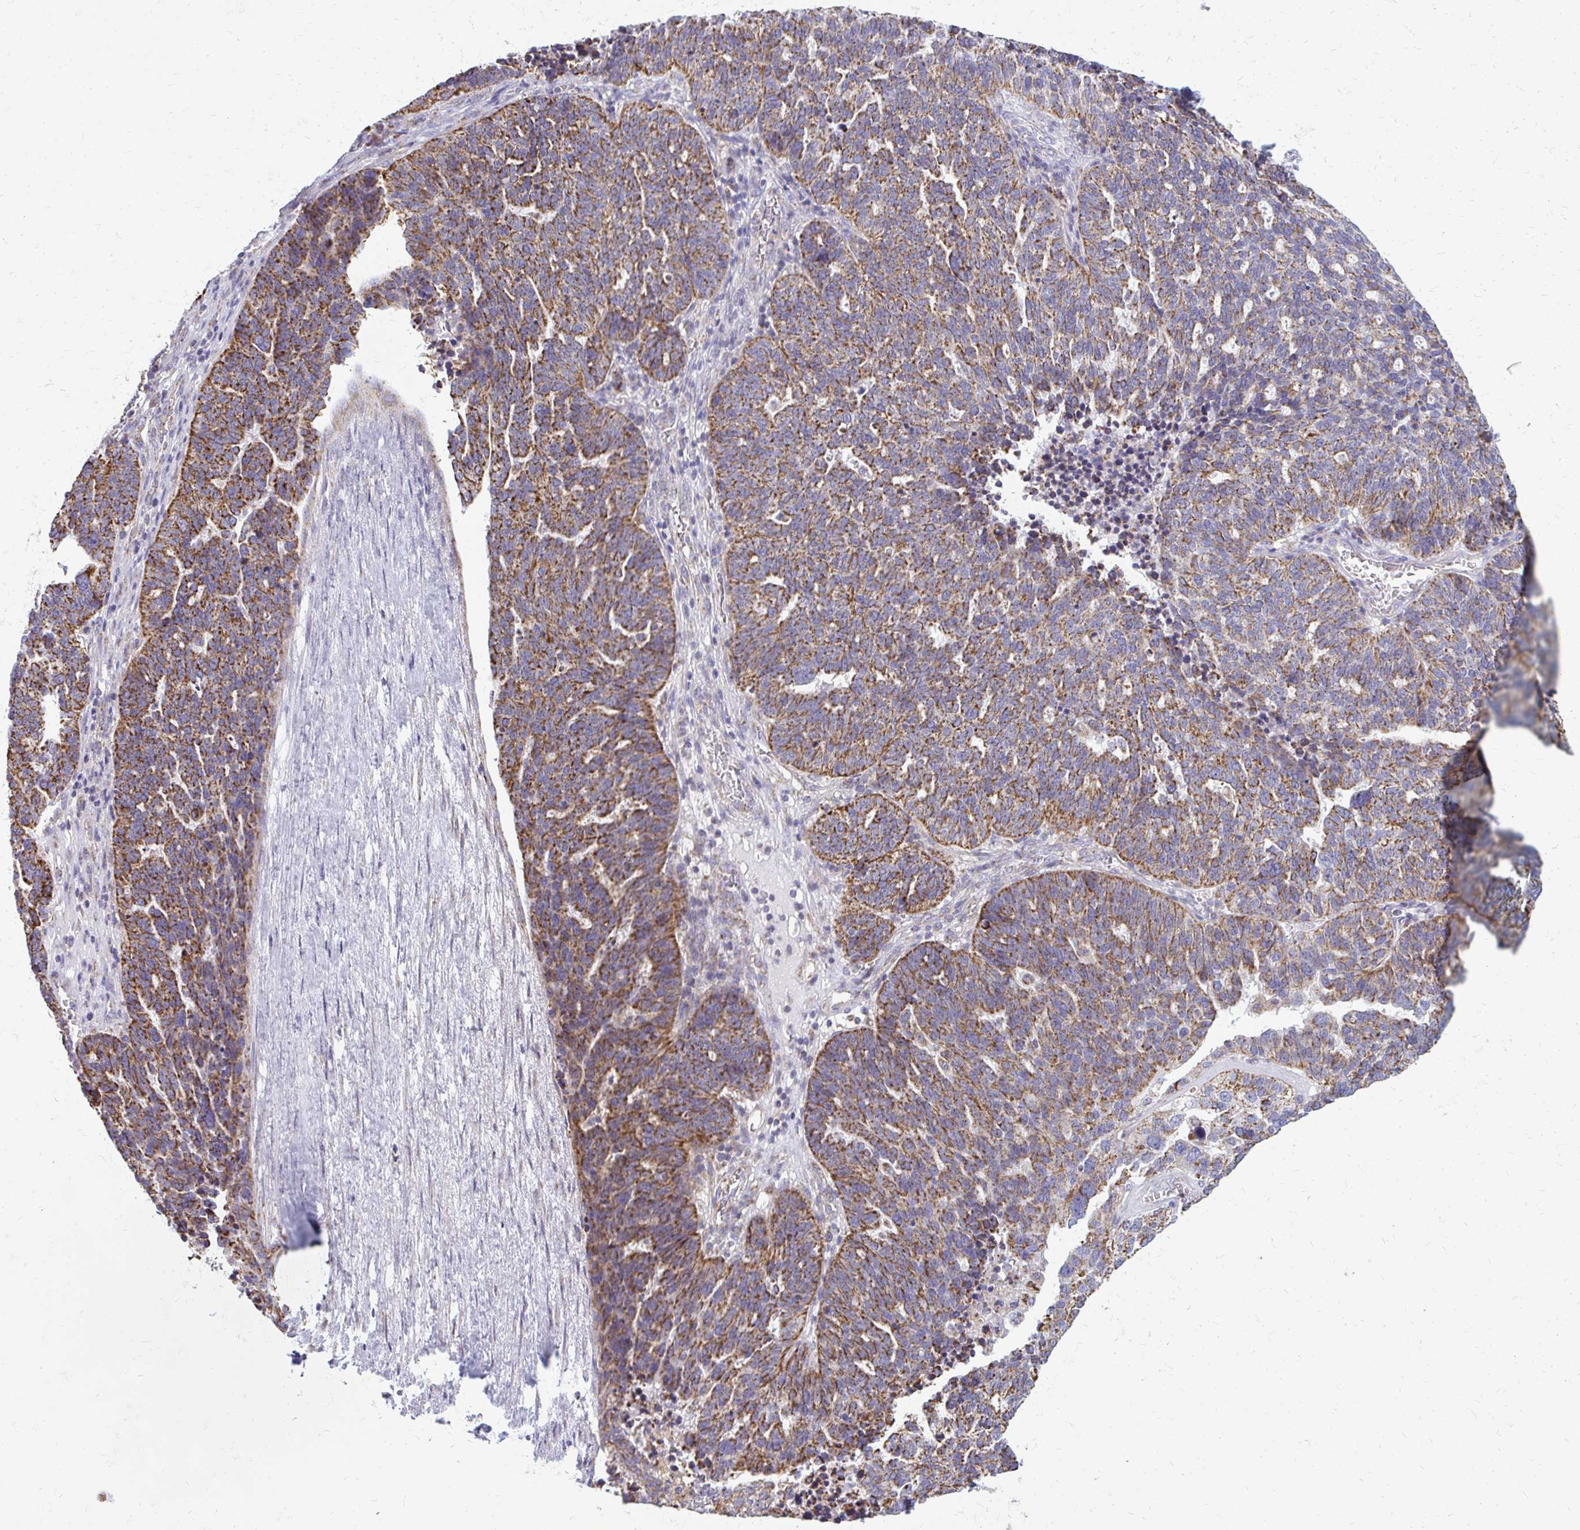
{"staining": {"intensity": "strong", "quantity": ">75%", "location": "cytoplasmic/membranous"}, "tissue": "ovarian cancer", "cell_type": "Tumor cells", "image_type": "cancer", "snomed": [{"axis": "morphology", "description": "Cystadenocarcinoma, serous, NOS"}, {"axis": "topography", "description": "Ovary"}], "caption": "Protein expression analysis of human ovarian cancer (serous cystadenocarcinoma) reveals strong cytoplasmic/membranous staining in approximately >75% of tumor cells. The staining was performed using DAB, with brown indicating positive protein expression. Nuclei are stained blue with hematoxylin.", "gene": "IFIT1", "patient": {"sex": "female", "age": 59}}